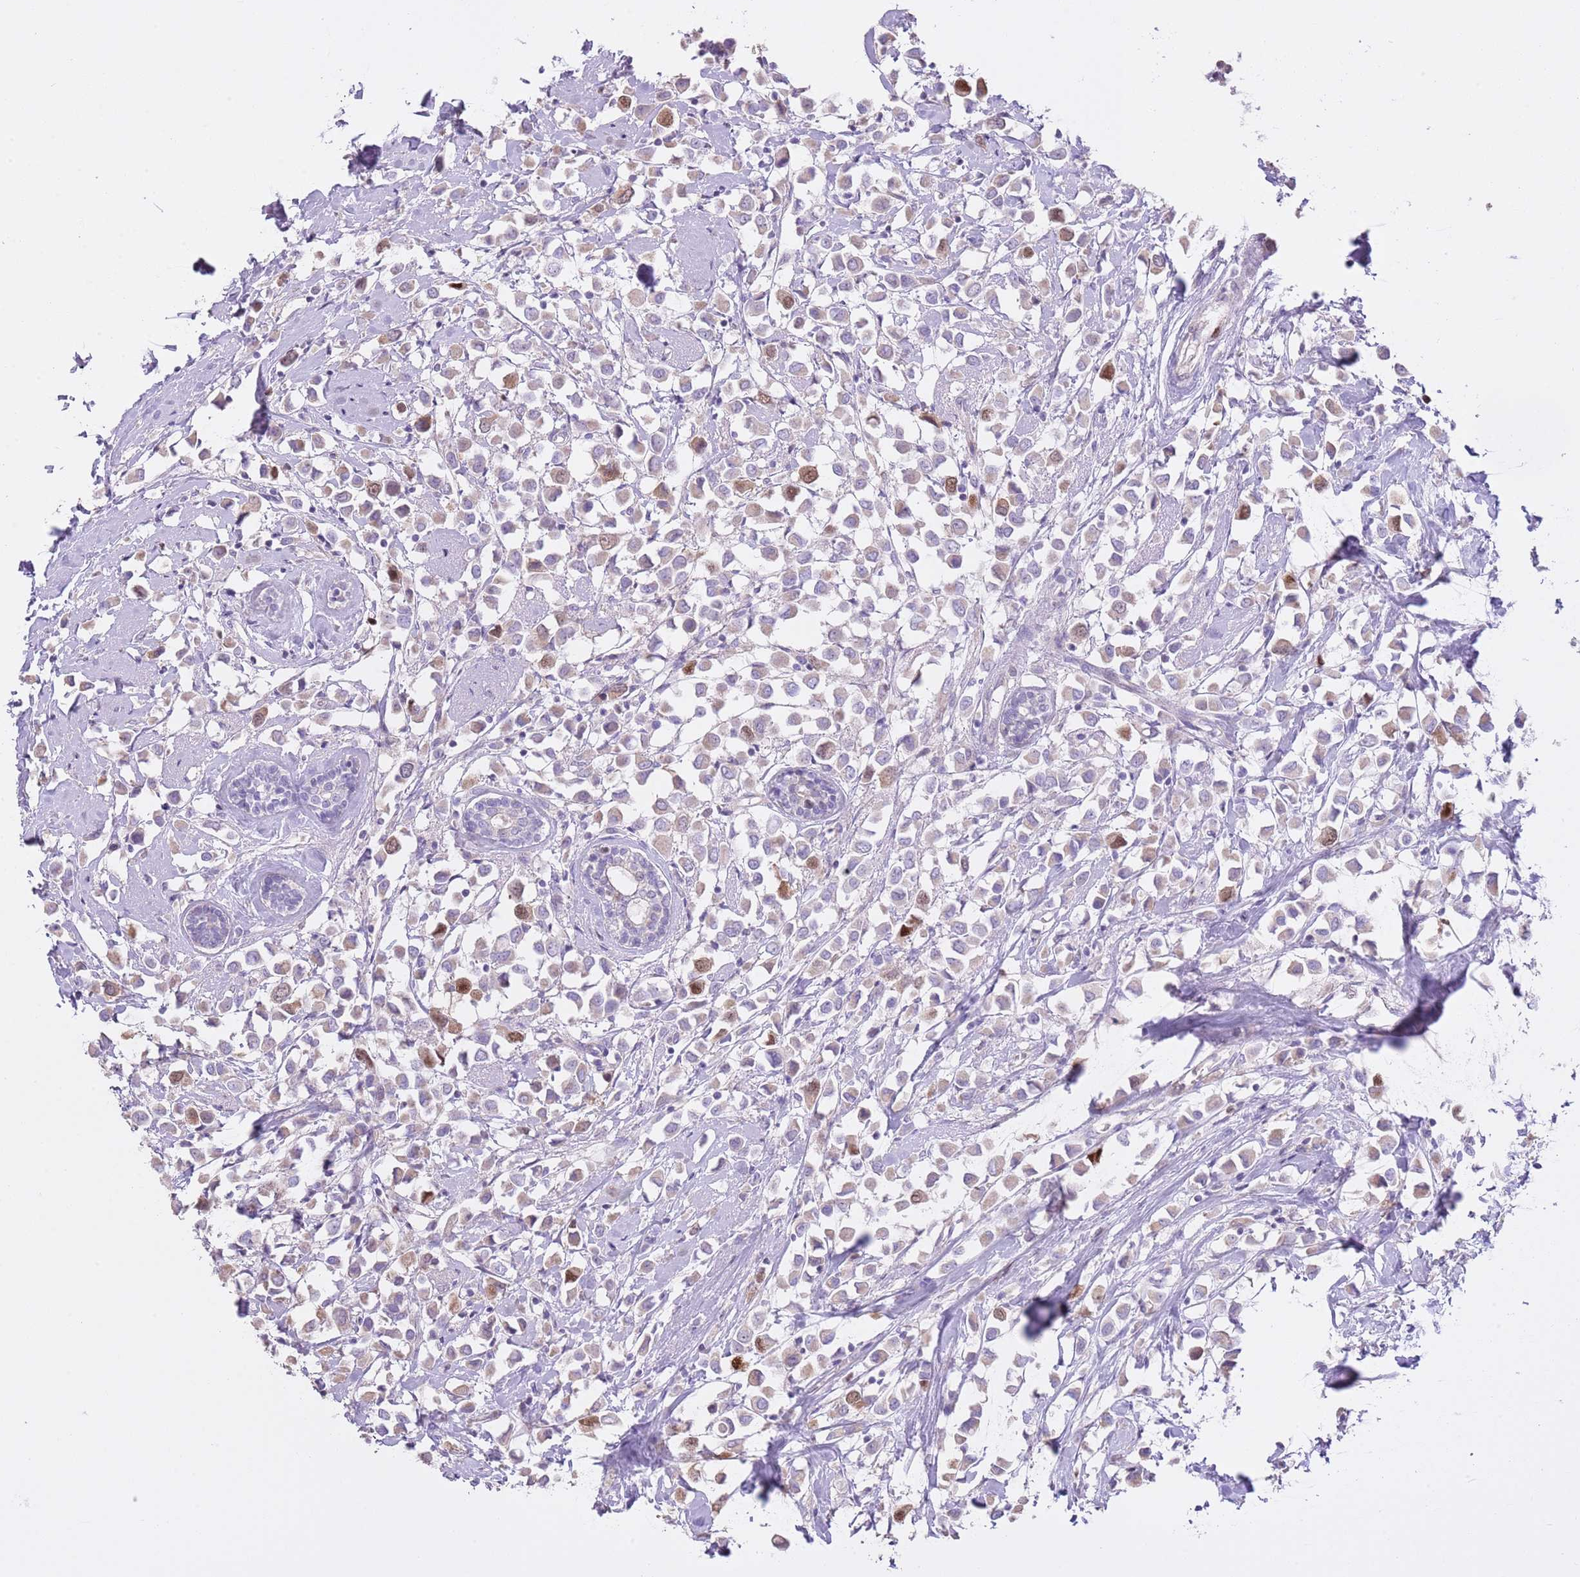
{"staining": {"intensity": "moderate", "quantity": "<25%", "location": "nuclear"}, "tissue": "breast cancer", "cell_type": "Tumor cells", "image_type": "cancer", "snomed": [{"axis": "morphology", "description": "Duct carcinoma"}, {"axis": "topography", "description": "Breast"}], "caption": "Immunohistochemical staining of human invasive ductal carcinoma (breast) displays low levels of moderate nuclear expression in about <25% of tumor cells.", "gene": "GMNN", "patient": {"sex": "female", "age": 61}}